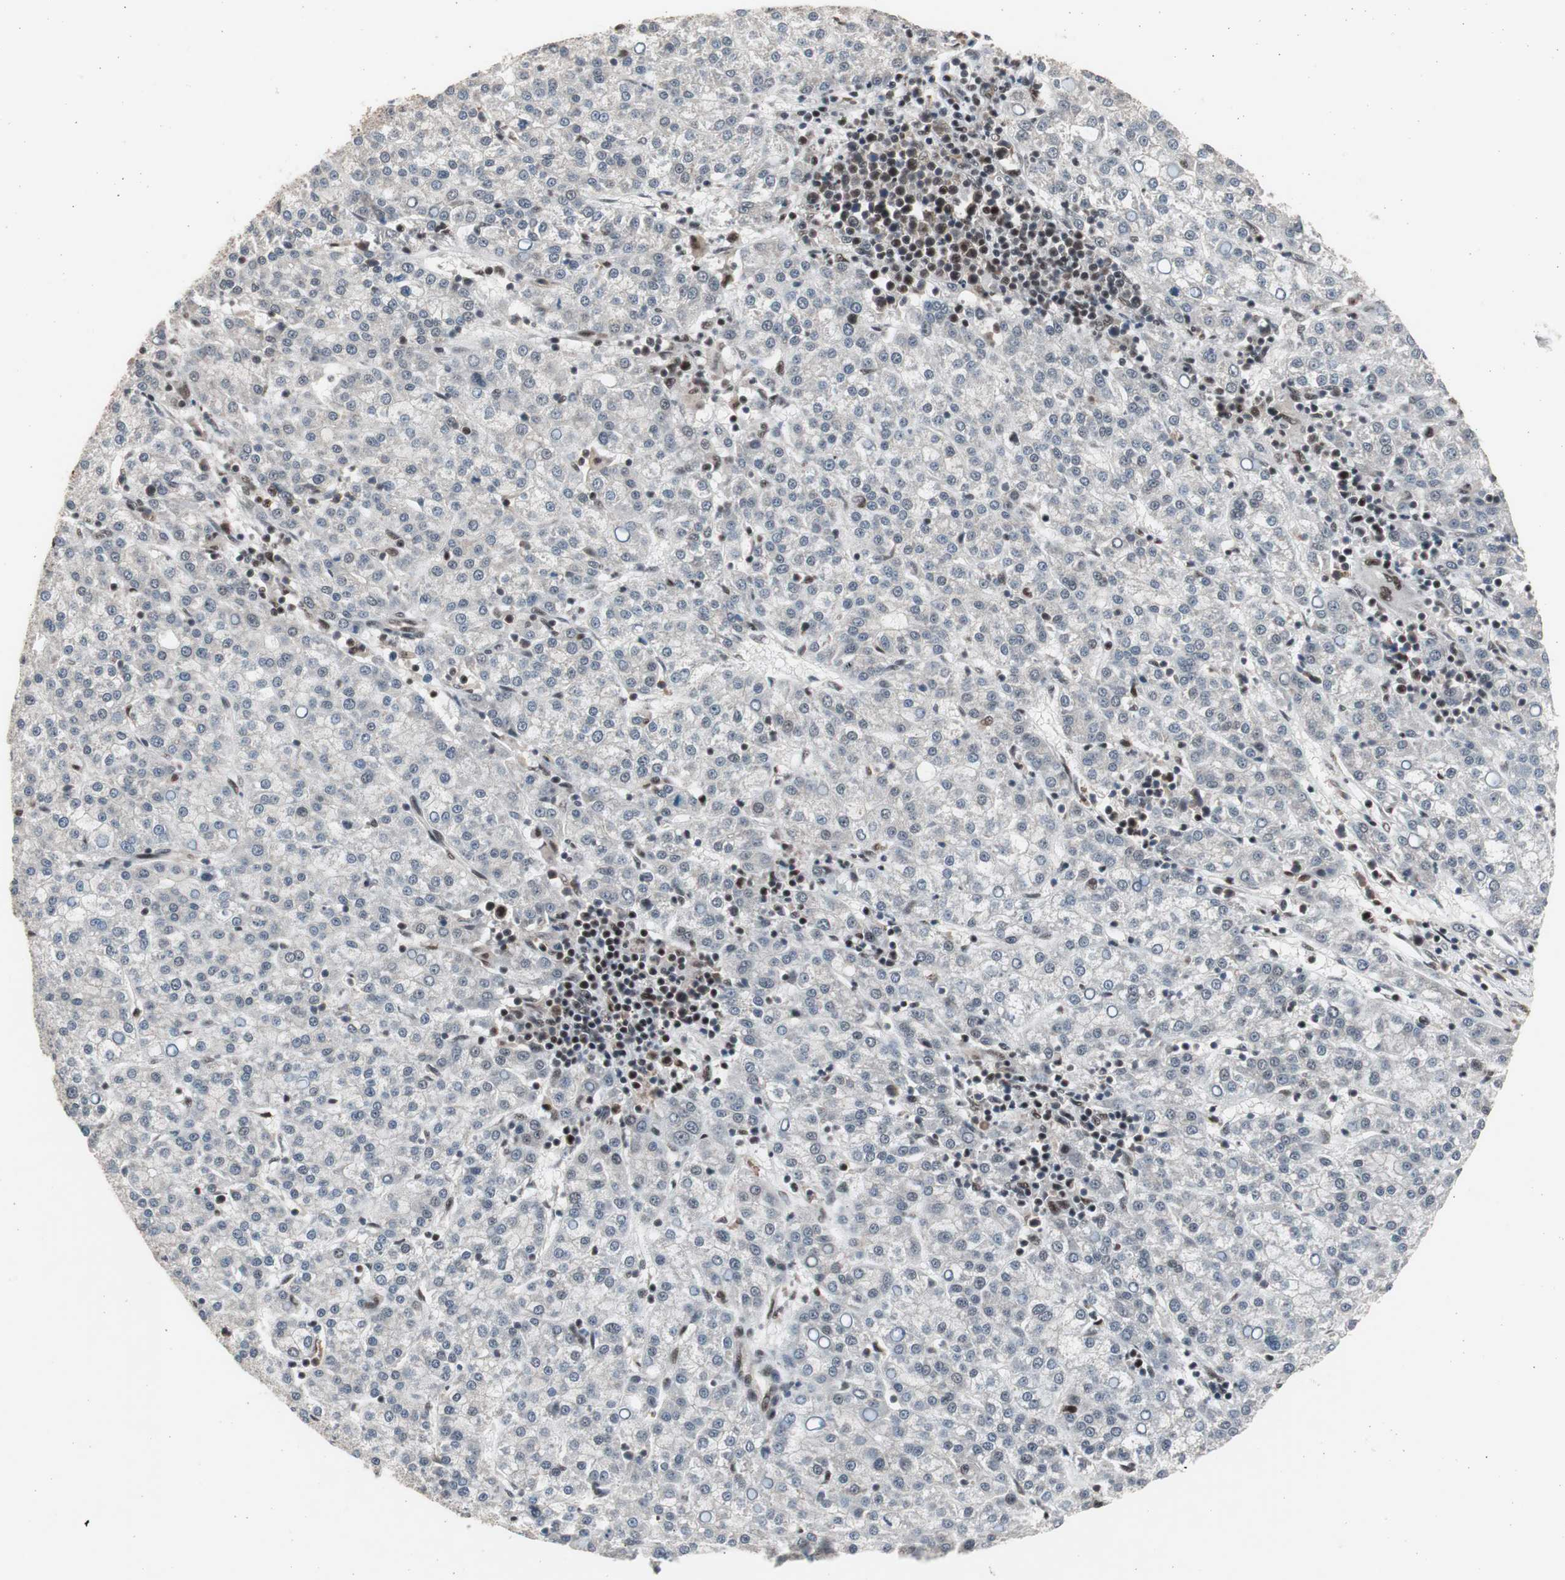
{"staining": {"intensity": "negative", "quantity": "none", "location": "none"}, "tissue": "liver cancer", "cell_type": "Tumor cells", "image_type": "cancer", "snomed": [{"axis": "morphology", "description": "Carcinoma, Hepatocellular, NOS"}, {"axis": "topography", "description": "Liver"}], "caption": "Photomicrograph shows no significant protein staining in tumor cells of liver cancer. Brightfield microscopy of IHC stained with DAB (brown) and hematoxylin (blue), captured at high magnification.", "gene": "RPA1", "patient": {"sex": "female", "age": 58}}